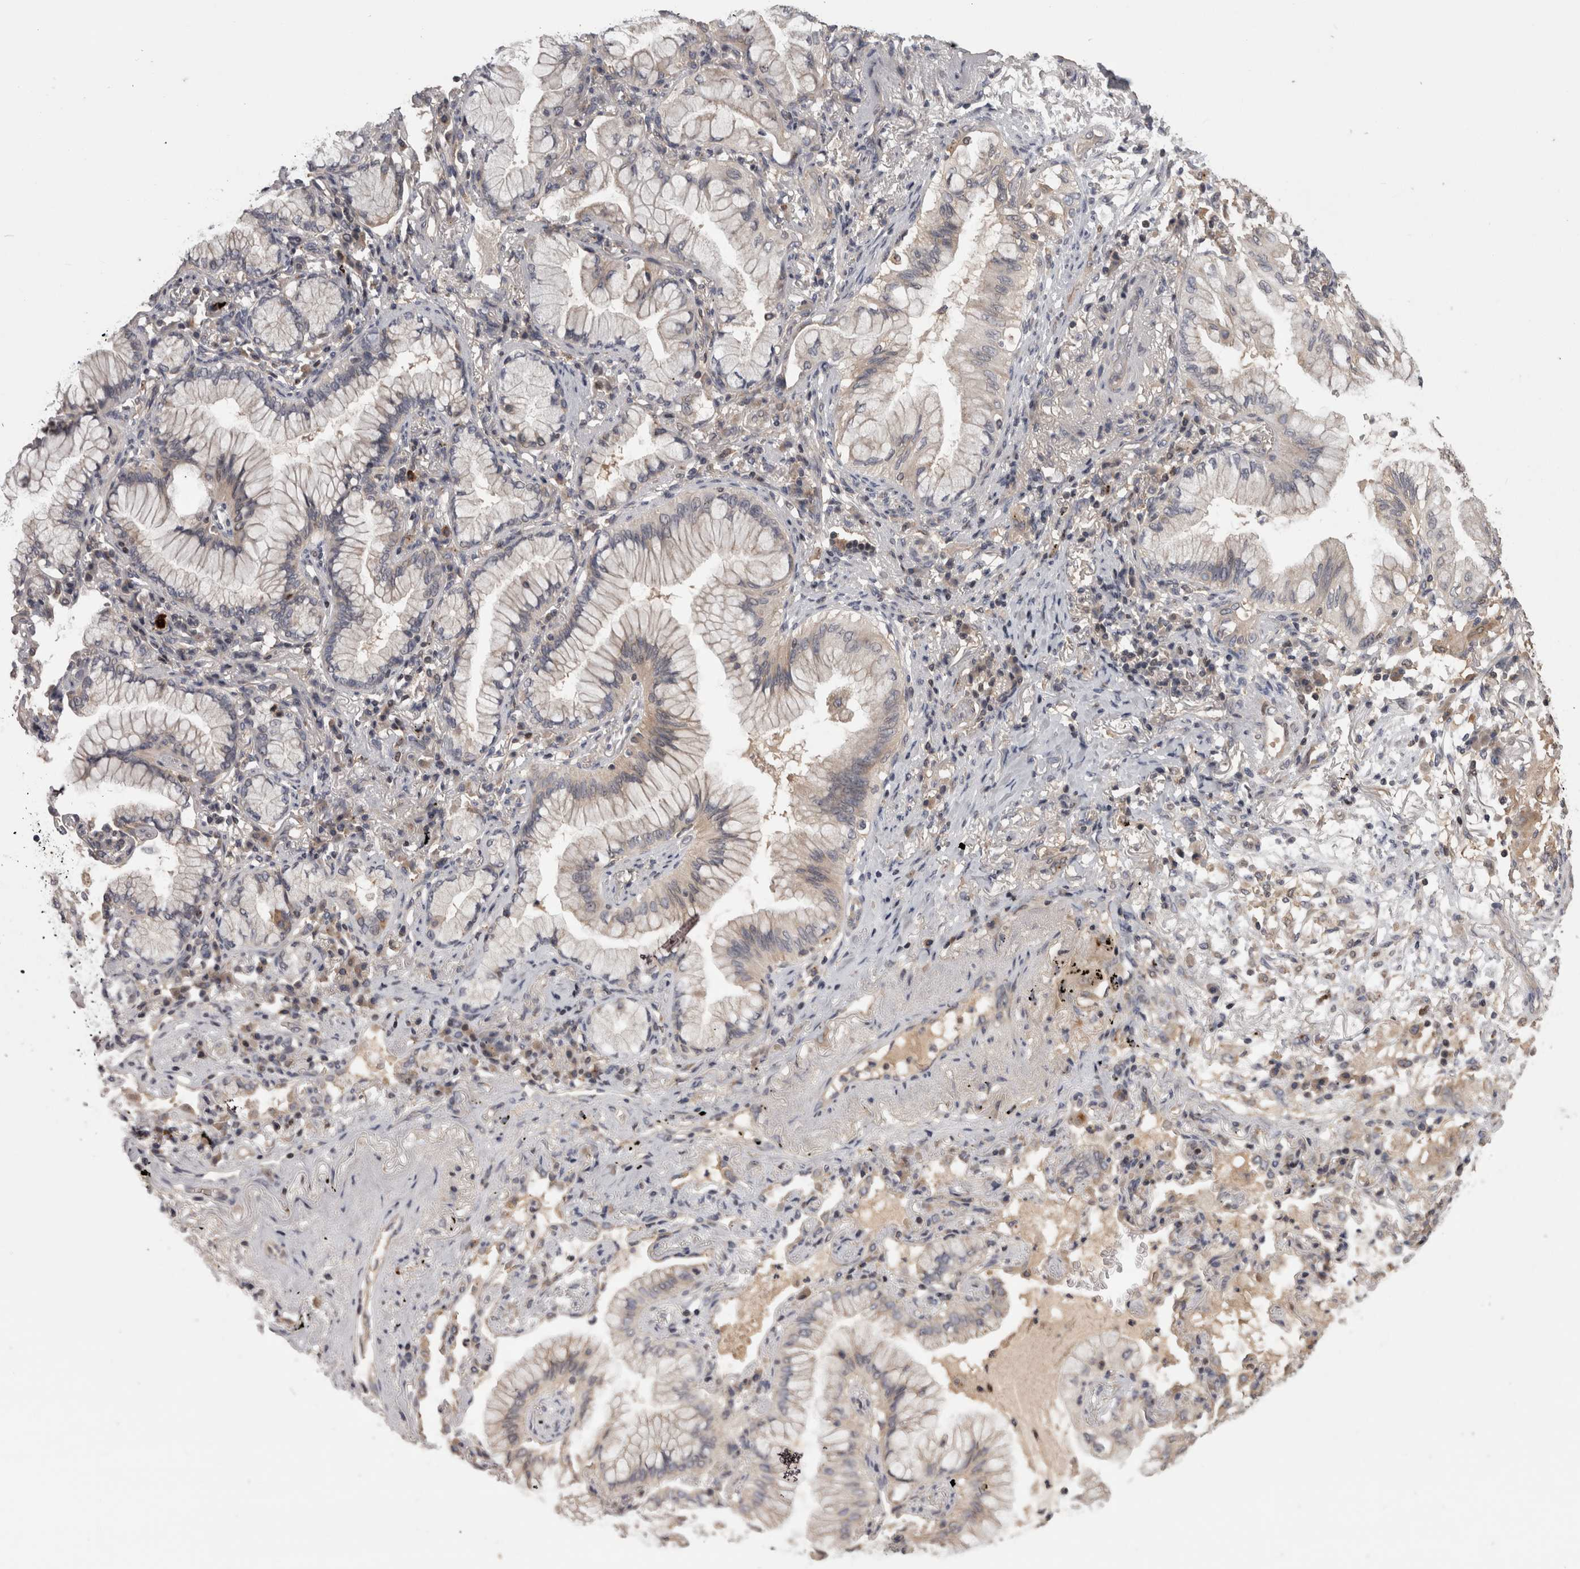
{"staining": {"intensity": "weak", "quantity": "<25%", "location": "cytoplasmic/membranous"}, "tissue": "lung cancer", "cell_type": "Tumor cells", "image_type": "cancer", "snomed": [{"axis": "morphology", "description": "Adenocarcinoma, NOS"}, {"axis": "topography", "description": "Lung"}], "caption": "High magnification brightfield microscopy of lung cancer stained with DAB (3,3'-diaminobenzidine) (brown) and counterstained with hematoxylin (blue): tumor cells show no significant staining.", "gene": "PCM1", "patient": {"sex": "female", "age": 70}}